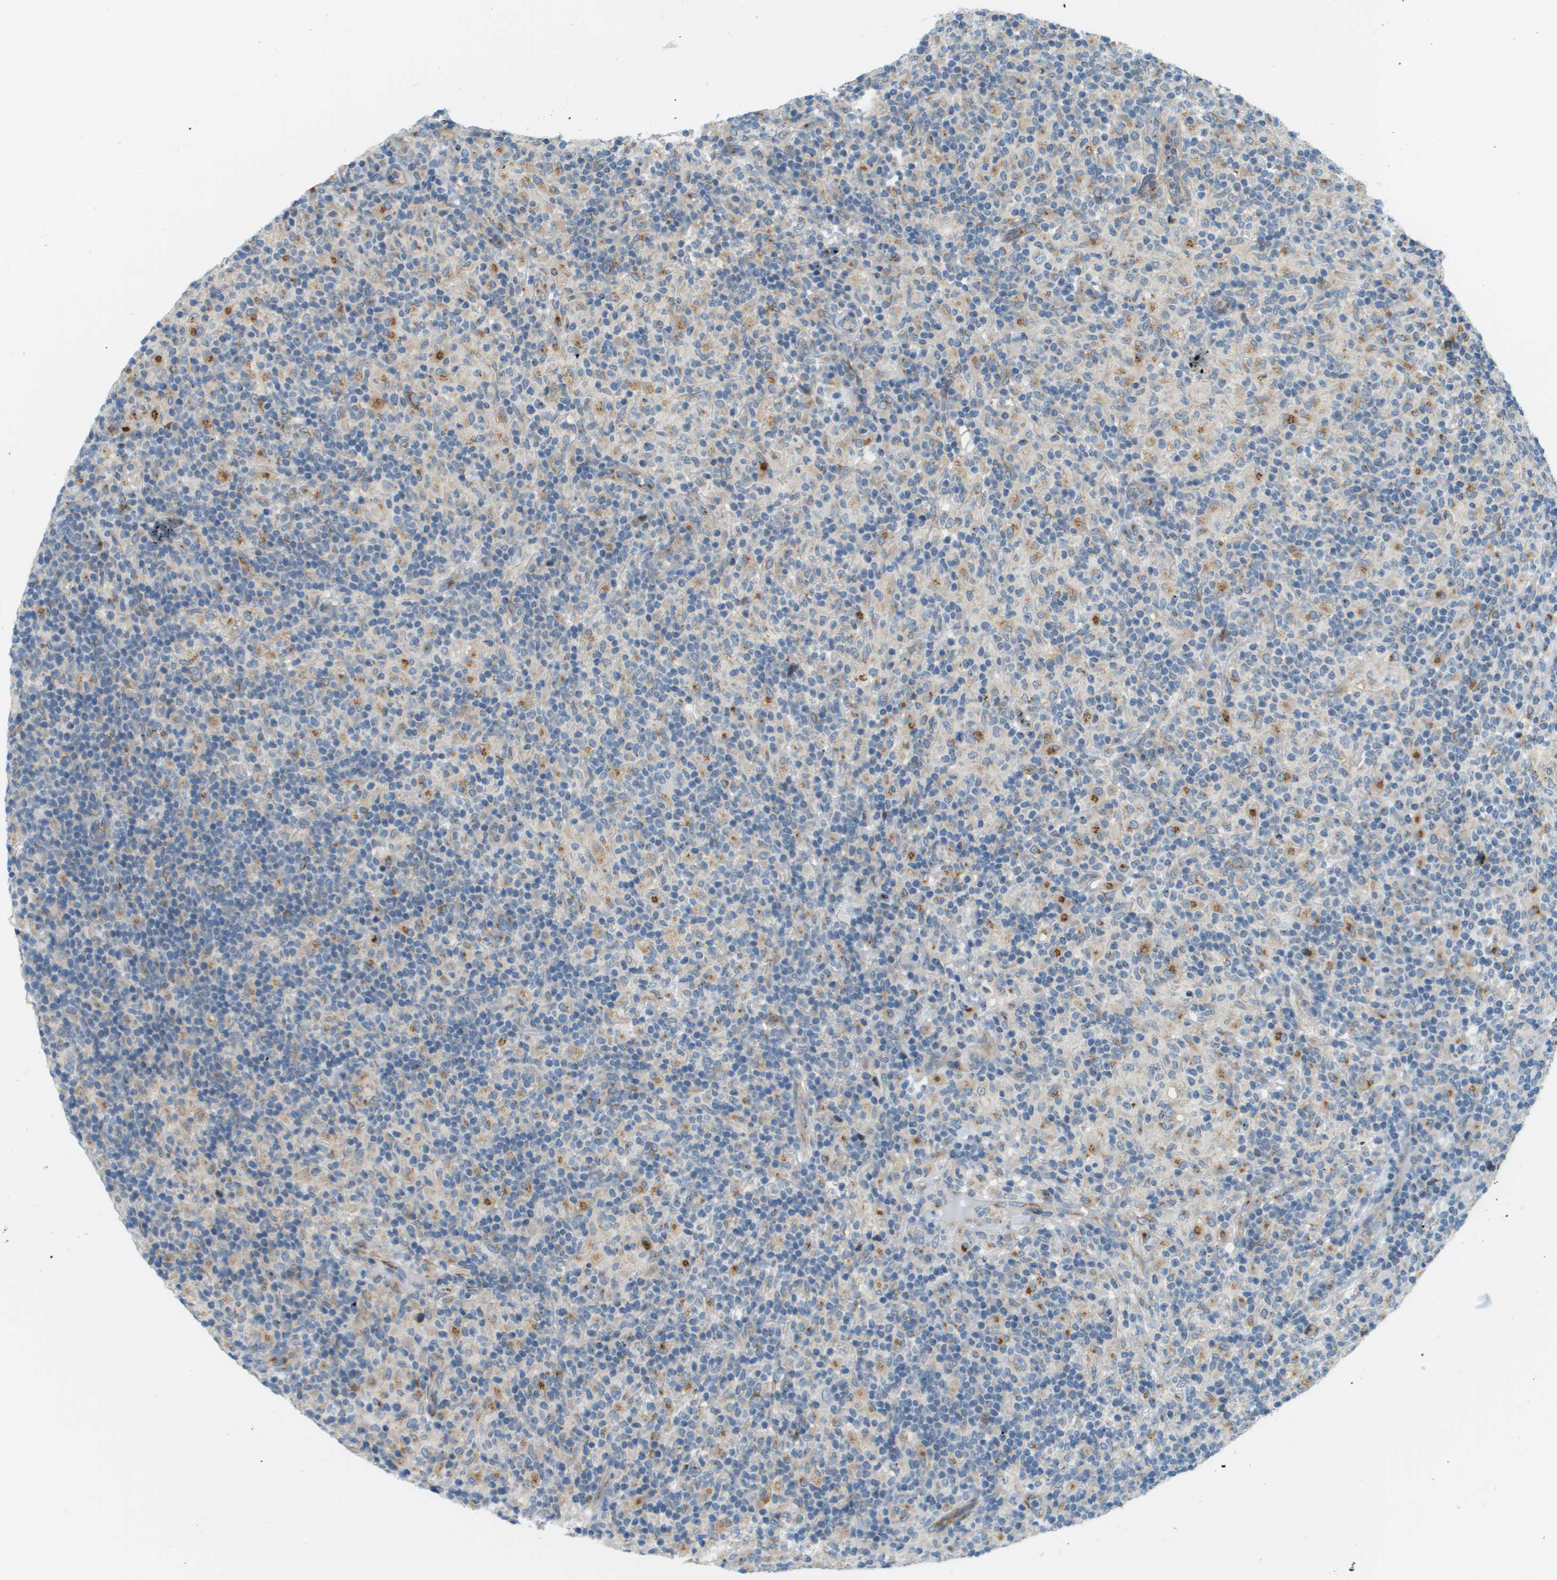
{"staining": {"intensity": "moderate", "quantity": "<25%", "location": "cytoplasmic/membranous"}, "tissue": "lymphoma", "cell_type": "Tumor cells", "image_type": "cancer", "snomed": [{"axis": "morphology", "description": "Hodgkin's disease, NOS"}, {"axis": "topography", "description": "Lymph node"}], "caption": "Approximately <25% of tumor cells in lymphoma exhibit moderate cytoplasmic/membranous protein staining as visualized by brown immunohistochemical staining.", "gene": "ACBD3", "patient": {"sex": "male", "age": 70}}